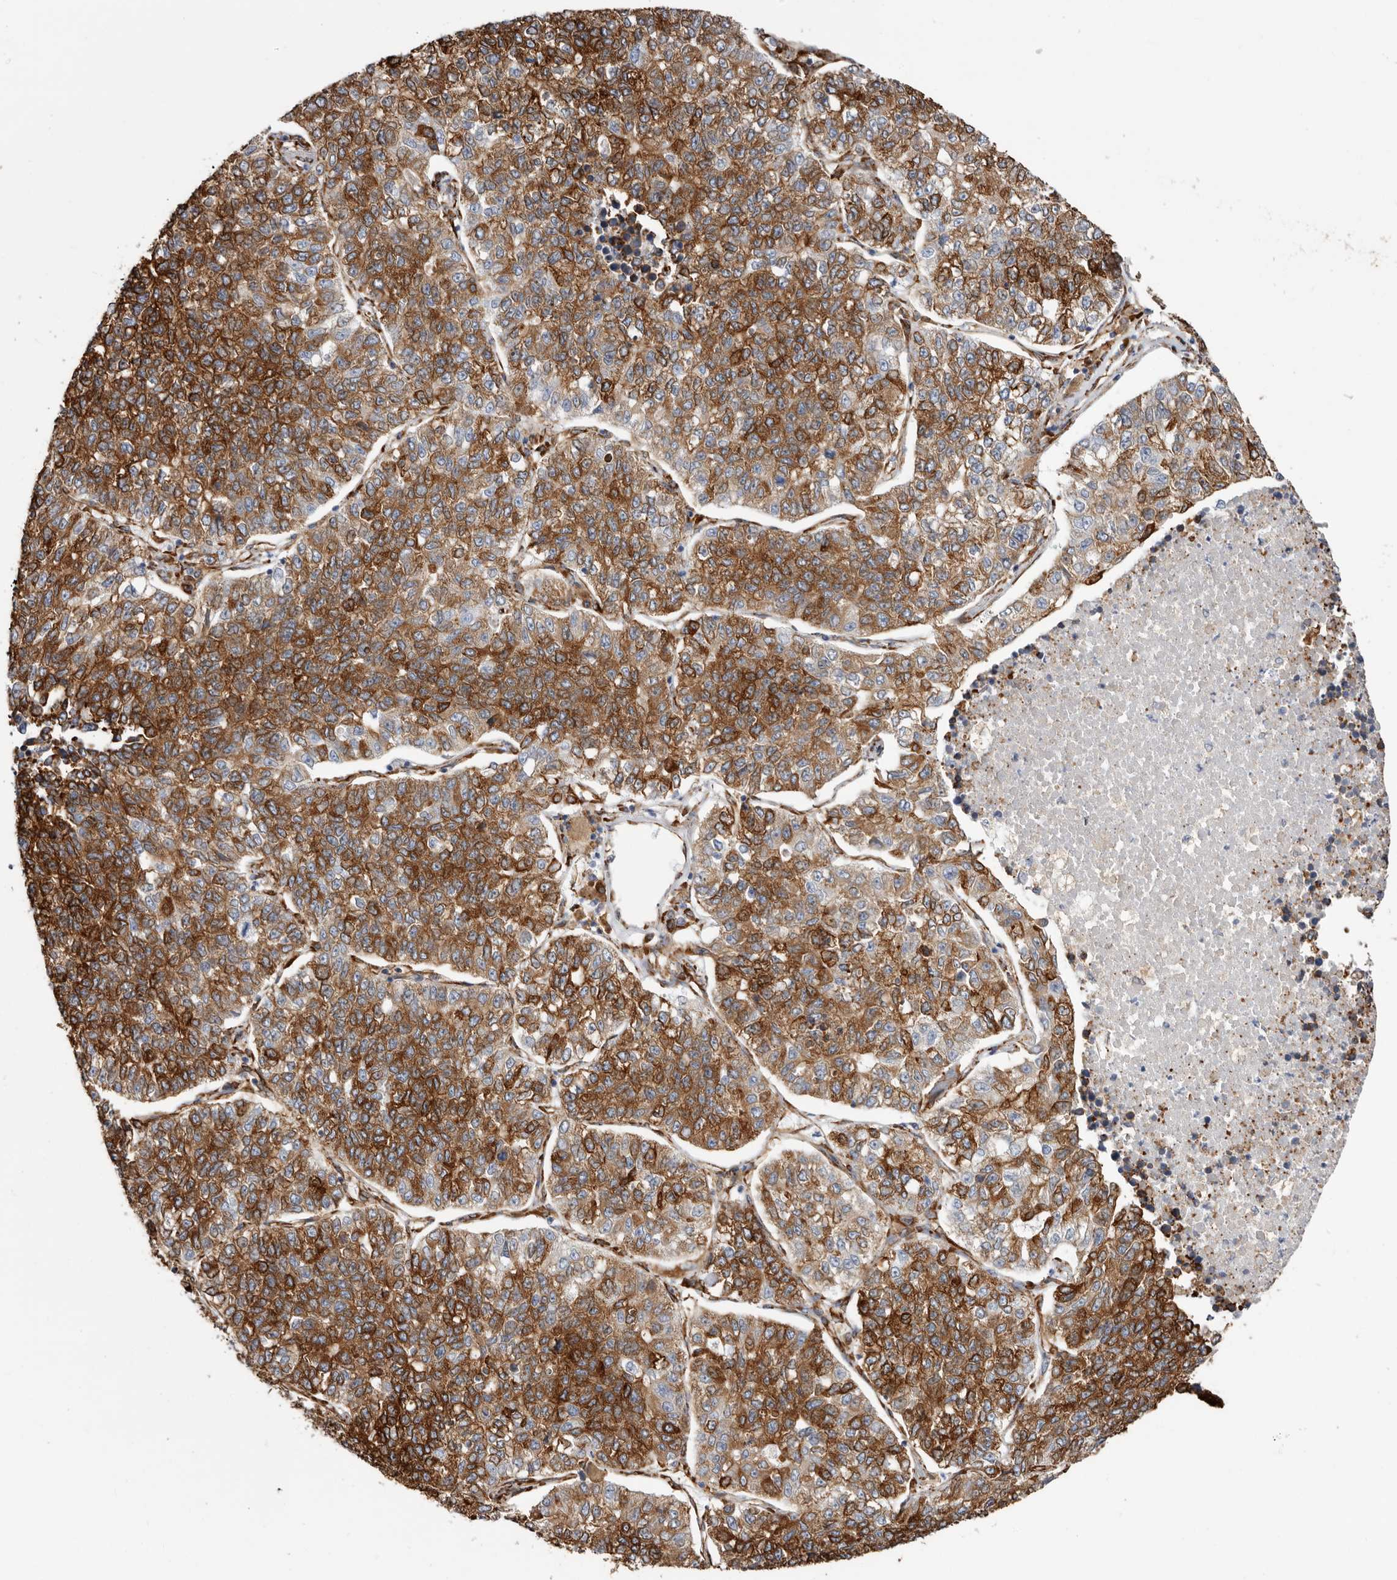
{"staining": {"intensity": "strong", "quantity": ">75%", "location": "cytoplasmic/membranous"}, "tissue": "lung cancer", "cell_type": "Tumor cells", "image_type": "cancer", "snomed": [{"axis": "morphology", "description": "Adenocarcinoma, NOS"}, {"axis": "topography", "description": "Lung"}], "caption": "High-magnification brightfield microscopy of lung adenocarcinoma stained with DAB (3,3'-diaminobenzidine) (brown) and counterstained with hematoxylin (blue). tumor cells exhibit strong cytoplasmic/membranous staining is seen in about>75% of cells. (brown staining indicates protein expression, while blue staining denotes nuclei).", "gene": "SEMA3E", "patient": {"sex": "male", "age": 49}}